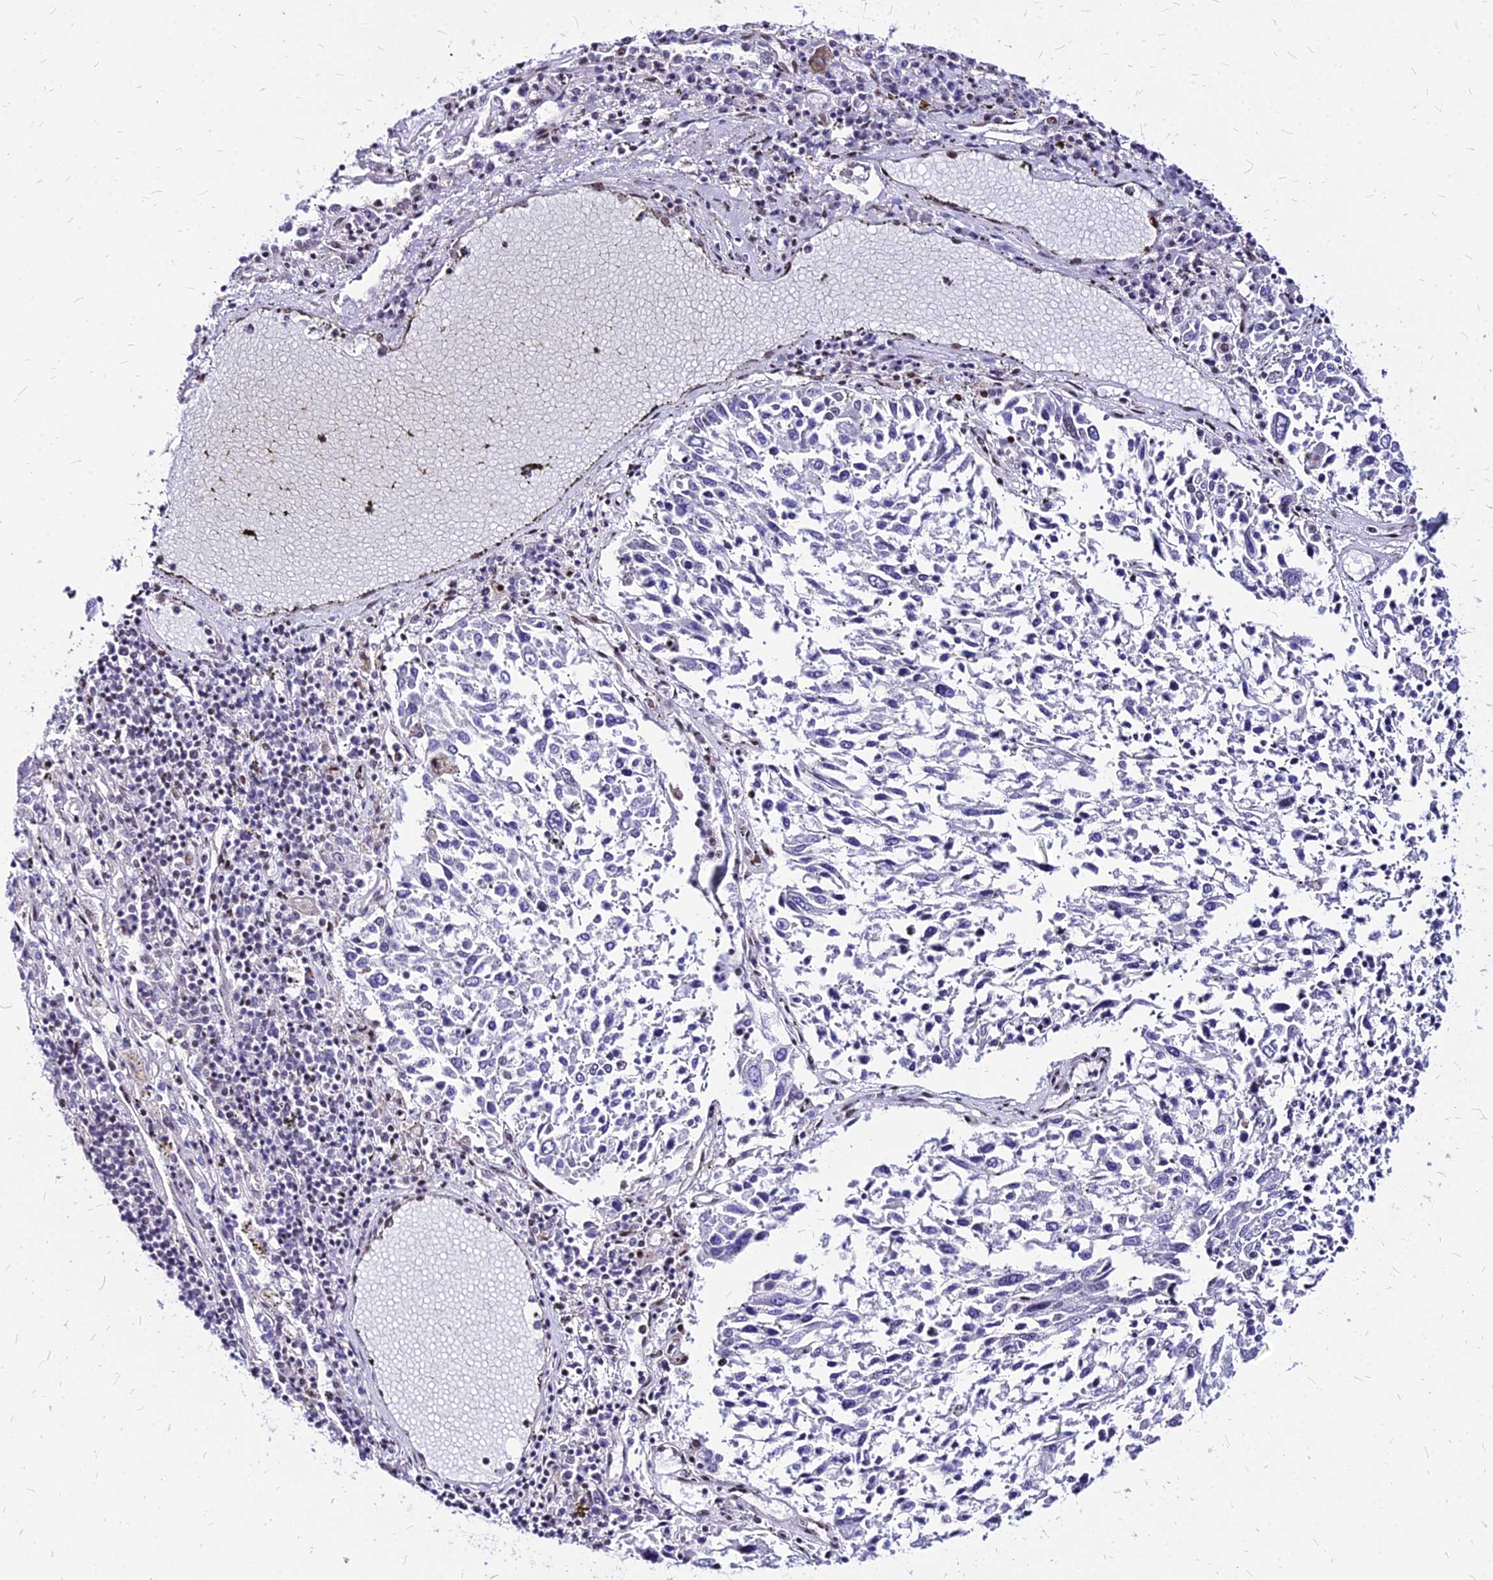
{"staining": {"intensity": "negative", "quantity": "none", "location": "none"}, "tissue": "lung cancer", "cell_type": "Tumor cells", "image_type": "cancer", "snomed": [{"axis": "morphology", "description": "Squamous cell carcinoma, NOS"}, {"axis": "topography", "description": "Lung"}], "caption": "Protein analysis of squamous cell carcinoma (lung) reveals no significant staining in tumor cells.", "gene": "FDX2", "patient": {"sex": "male", "age": 65}}